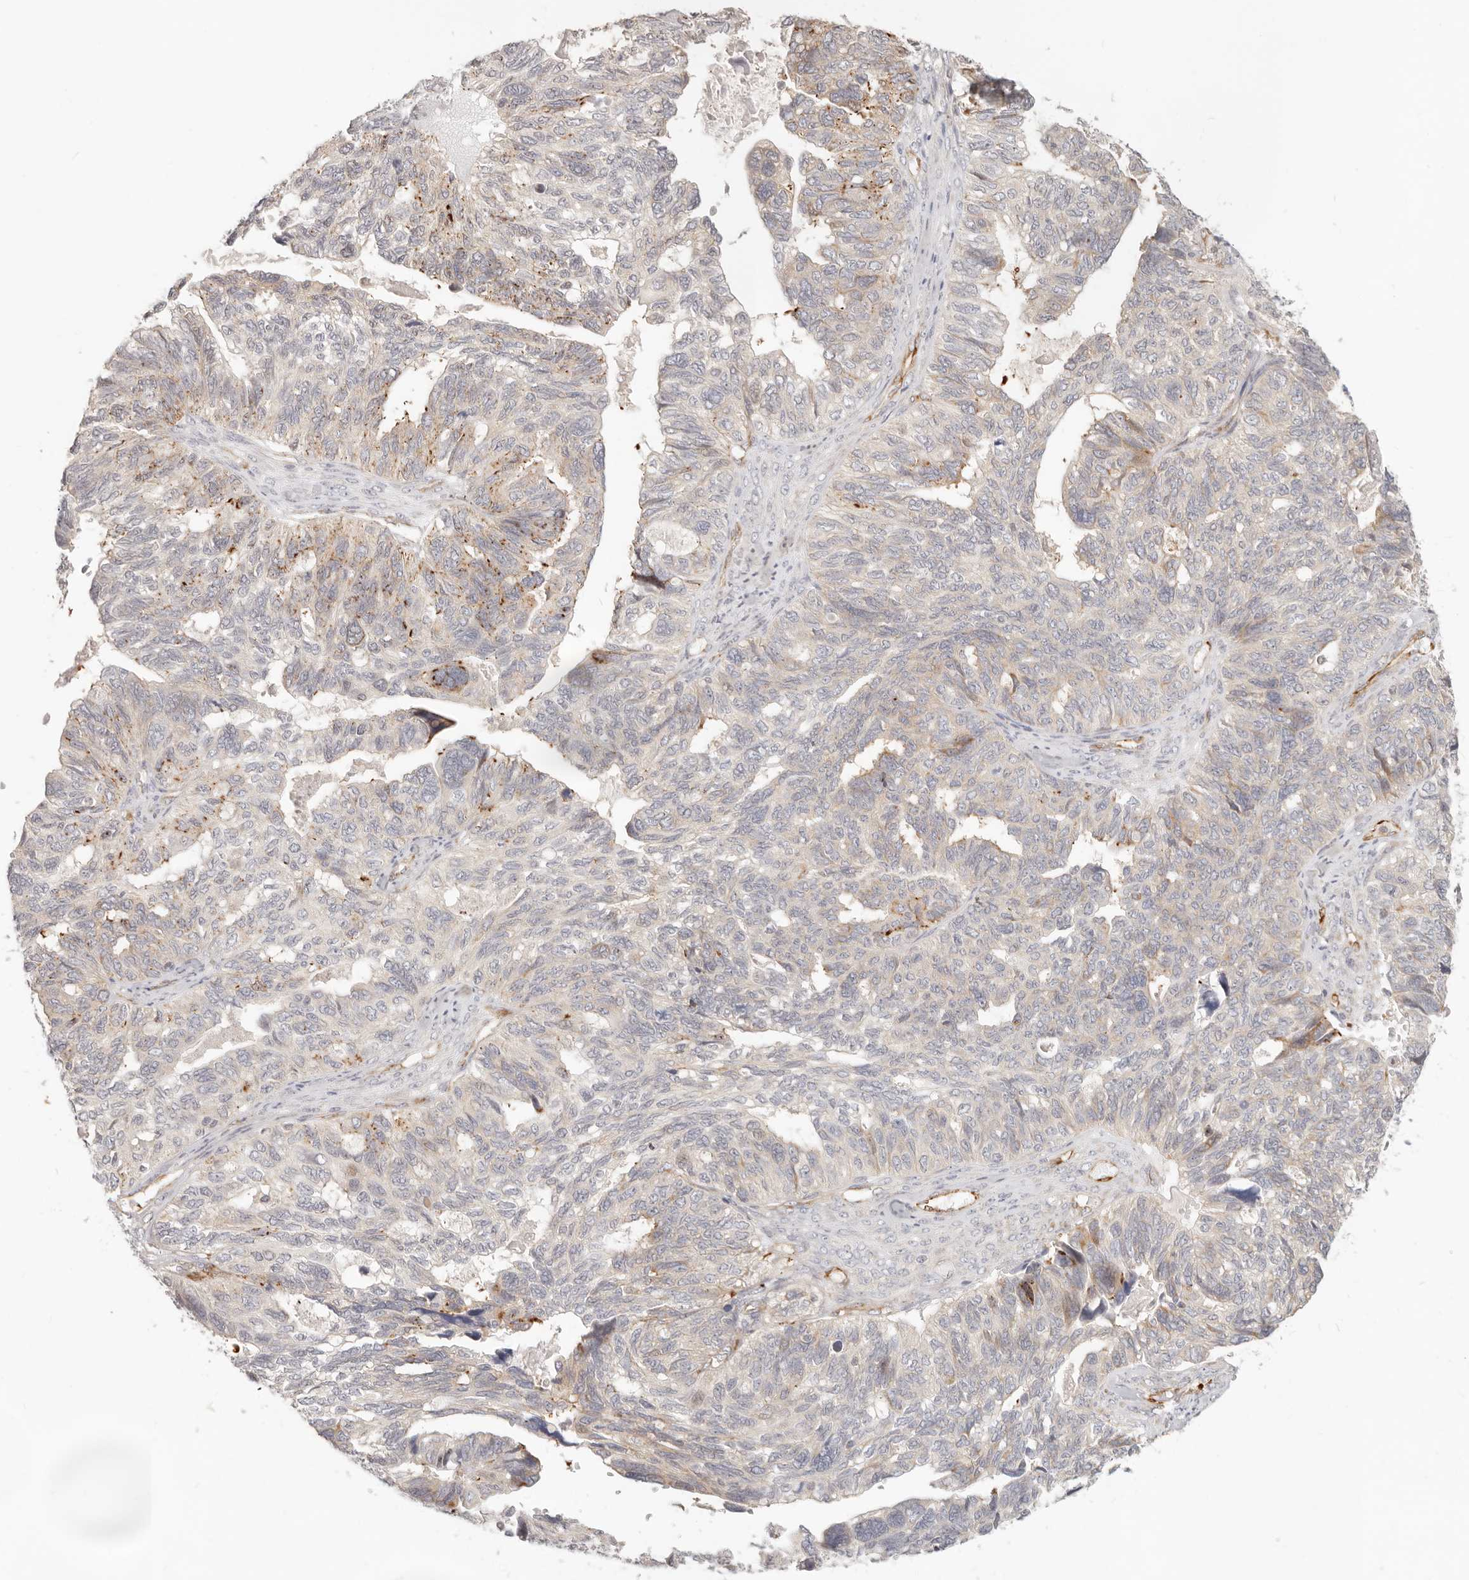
{"staining": {"intensity": "moderate", "quantity": "<25%", "location": "cytoplasmic/membranous"}, "tissue": "ovarian cancer", "cell_type": "Tumor cells", "image_type": "cancer", "snomed": [{"axis": "morphology", "description": "Cystadenocarcinoma, serous, NOS"}, {"axis": "topography", "description": "Ovary"}], "caption": "The image exhibits a brown stain indicating the presence of a protein in the cytoplasmic/membranous of tumor cells in ovarian cancer (serous cystadenocarcinoma).", "gene": "SASS6", "patient": {"sex": "female", "age": 79}}